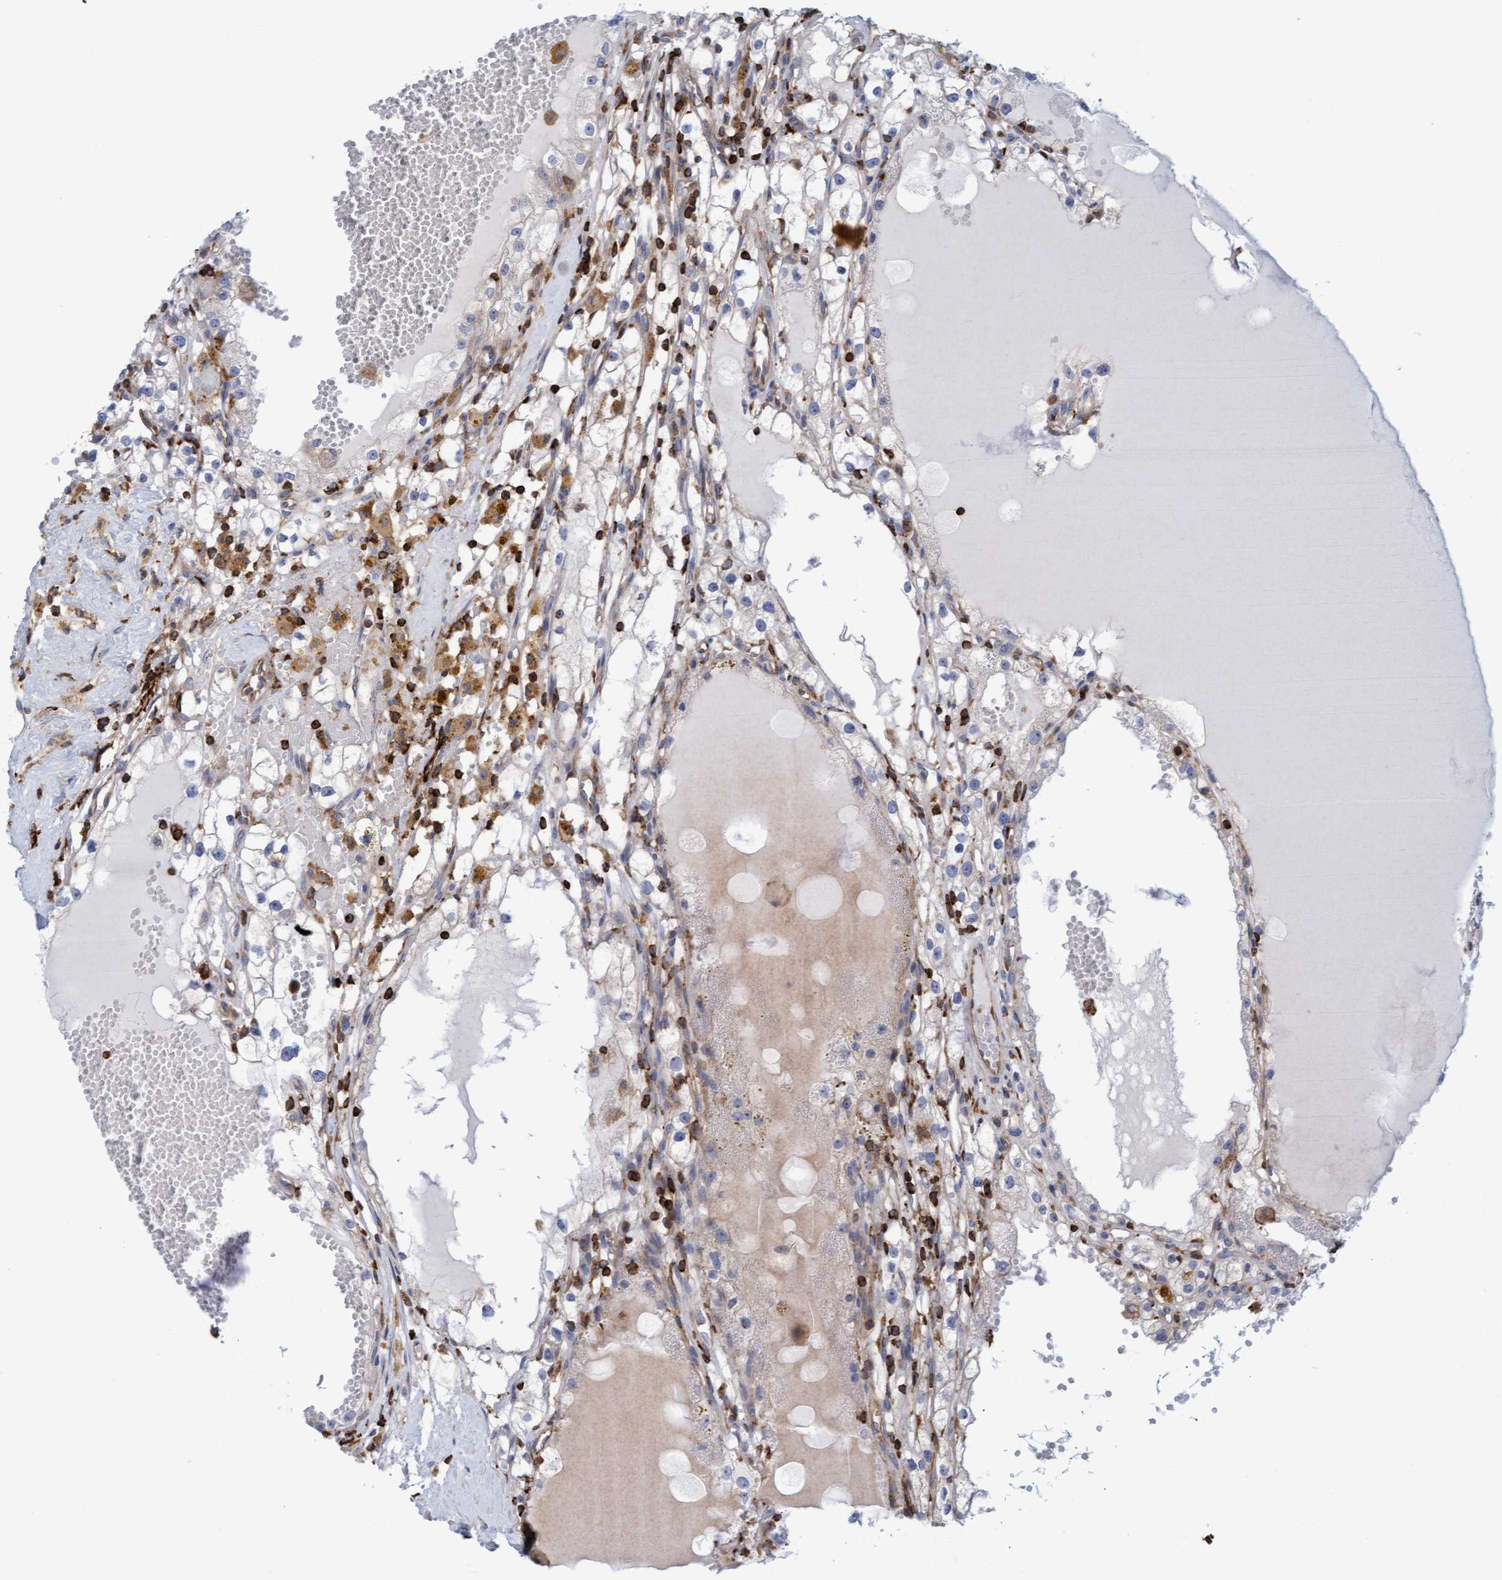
{"staining": {"intensity": "negative", "quantity": "none", "location": "none"}, "tissue": "renal cancer", "cell_type": "Tumor cells", "image_type": "cancer", "snomed": [{"axis": "morphology", "description": "Adenocarcinoma, NOS"}, {"axis": "topography", "description": "Kidney"}], "caption": "The immunohistochemistry micrograph has no significant positivity in tumor cells of renal adenocarcinoma tissue.", "gene": "FNBP1", "patient": {"sex": "male", "age": 56}}